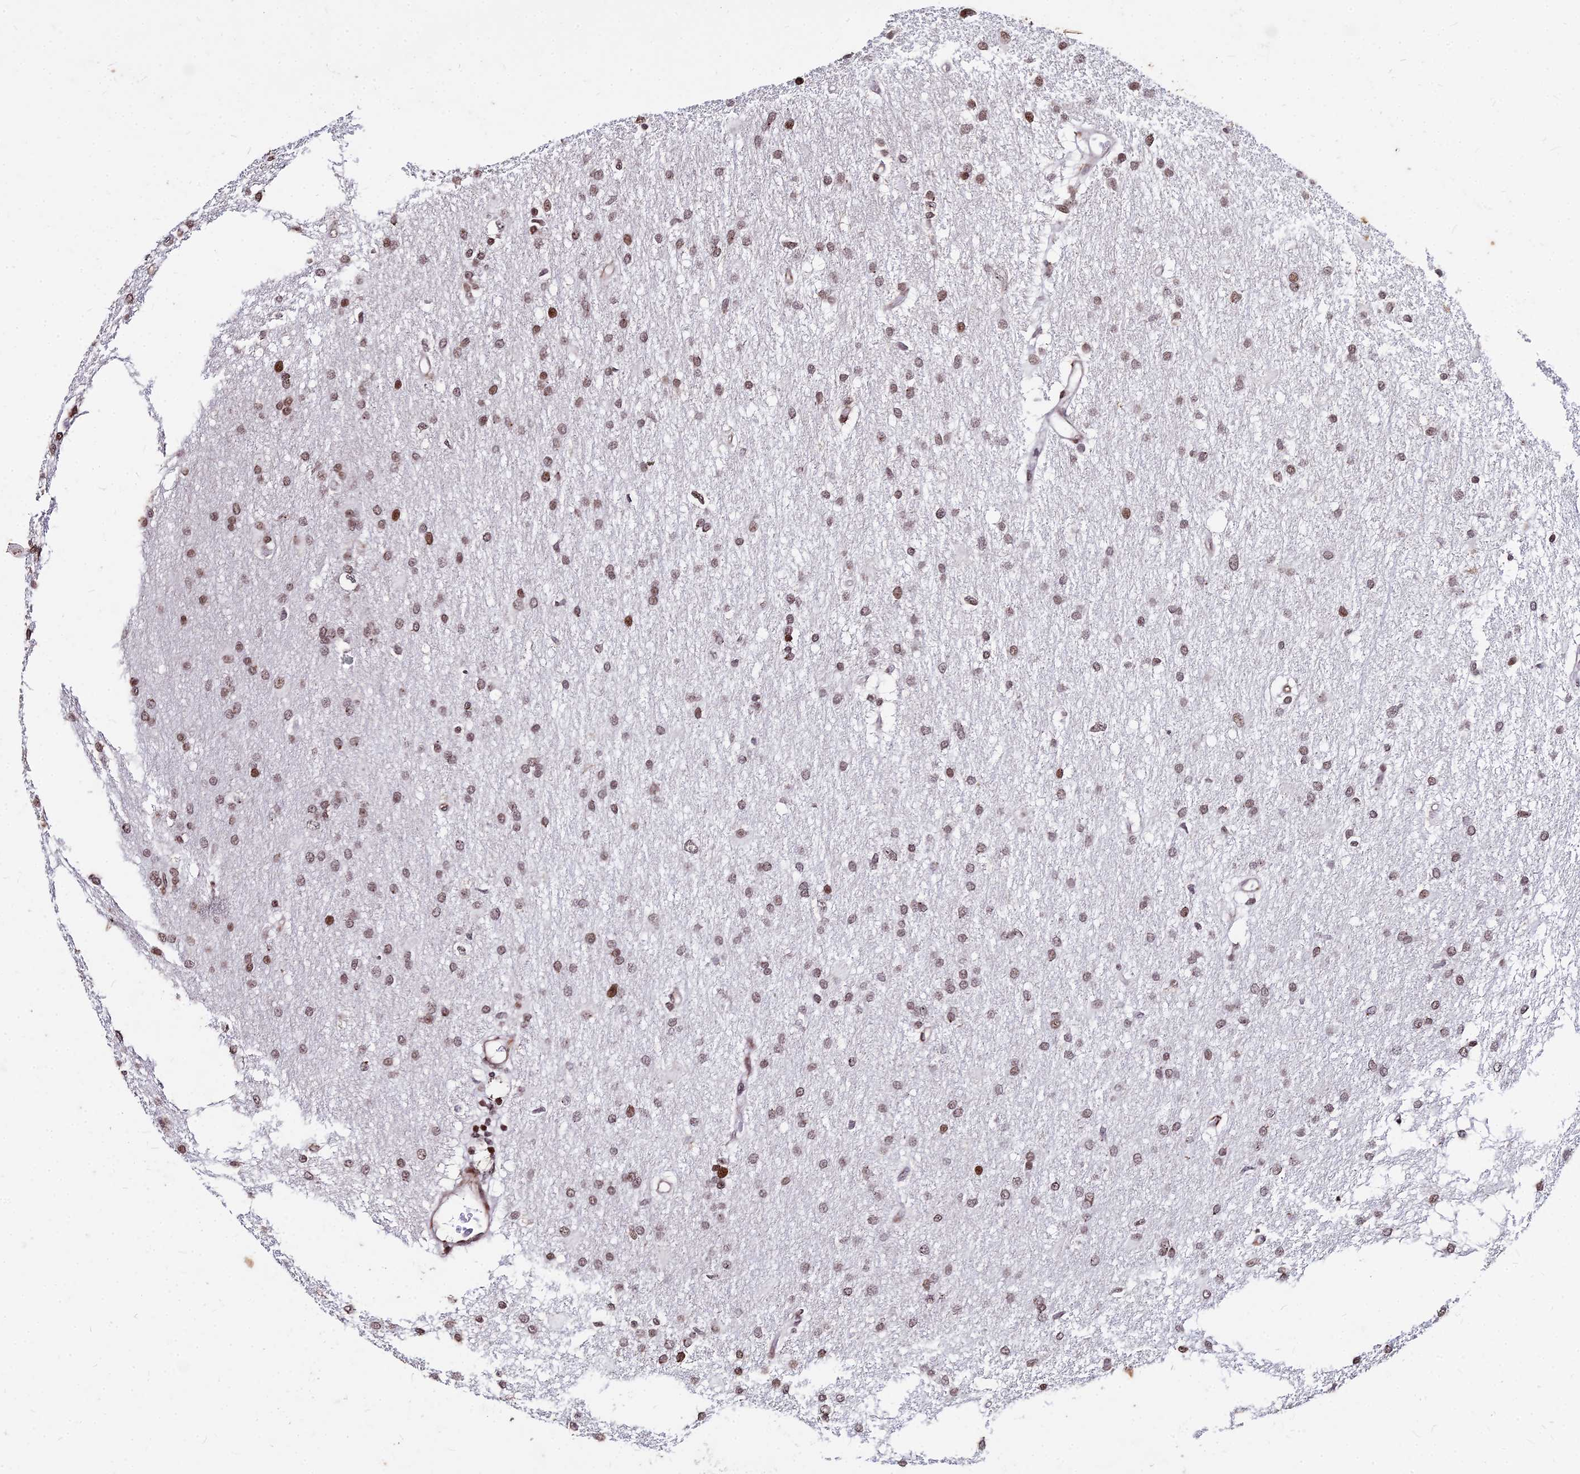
{"staining": {"intensity": "moderate", "quantity": ">75%", "location": "nuclear"}, "tissue": "glioma", "cell_type": "Tumor cells", "image_type": "cancer", "snomed": [{"axis": "morphology", "description": "Glioma, malignant, High grade"}, {"axis": "topography", "description": "Brain"}], "caption": "About >75% of tumor cells in human glioma exhibit moderate nuclear protein expression as visualized by brown immunohistochemical staining.", "gene": "NYAP2", "patient": {"sex": "male", "age": 77}}